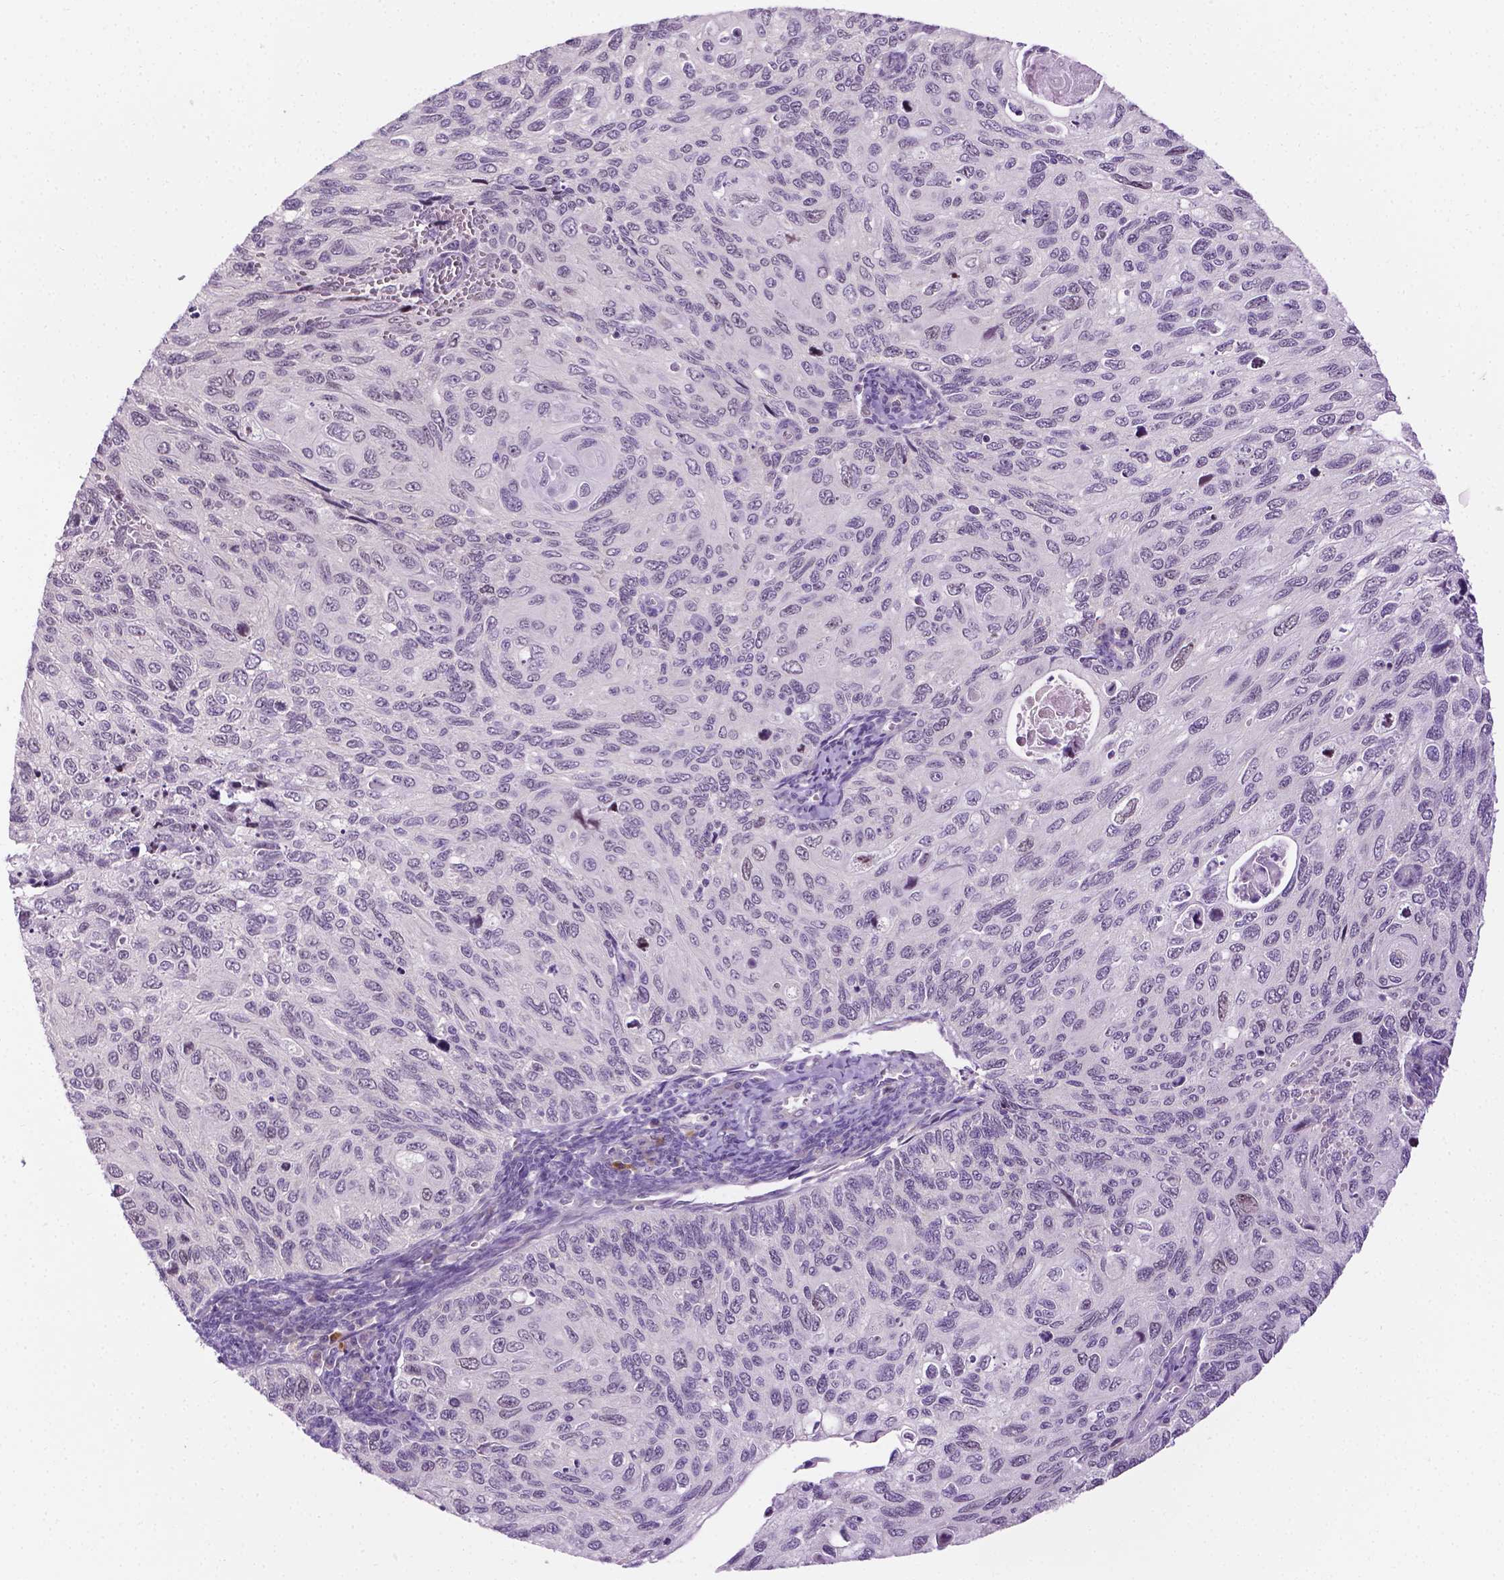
{"staining": {"intensity": "negative", "quantity": "none", "location": "none"}, "tissue": "cervical cancer", "cell_type": "Tumor cells", "image_type": "cancer", "snomed": [{"axis": "morphology", "description": "Squamous cell carcinoma, NOS"}, {"axis": "topography", "description": "Cervix"}], "caption": "Tumor cells are negative for protein expression in human cervical cancer (squamous cell carcinoma).", "gene": "DENND4A", "patient": {"sex": "female", "age": 70}}